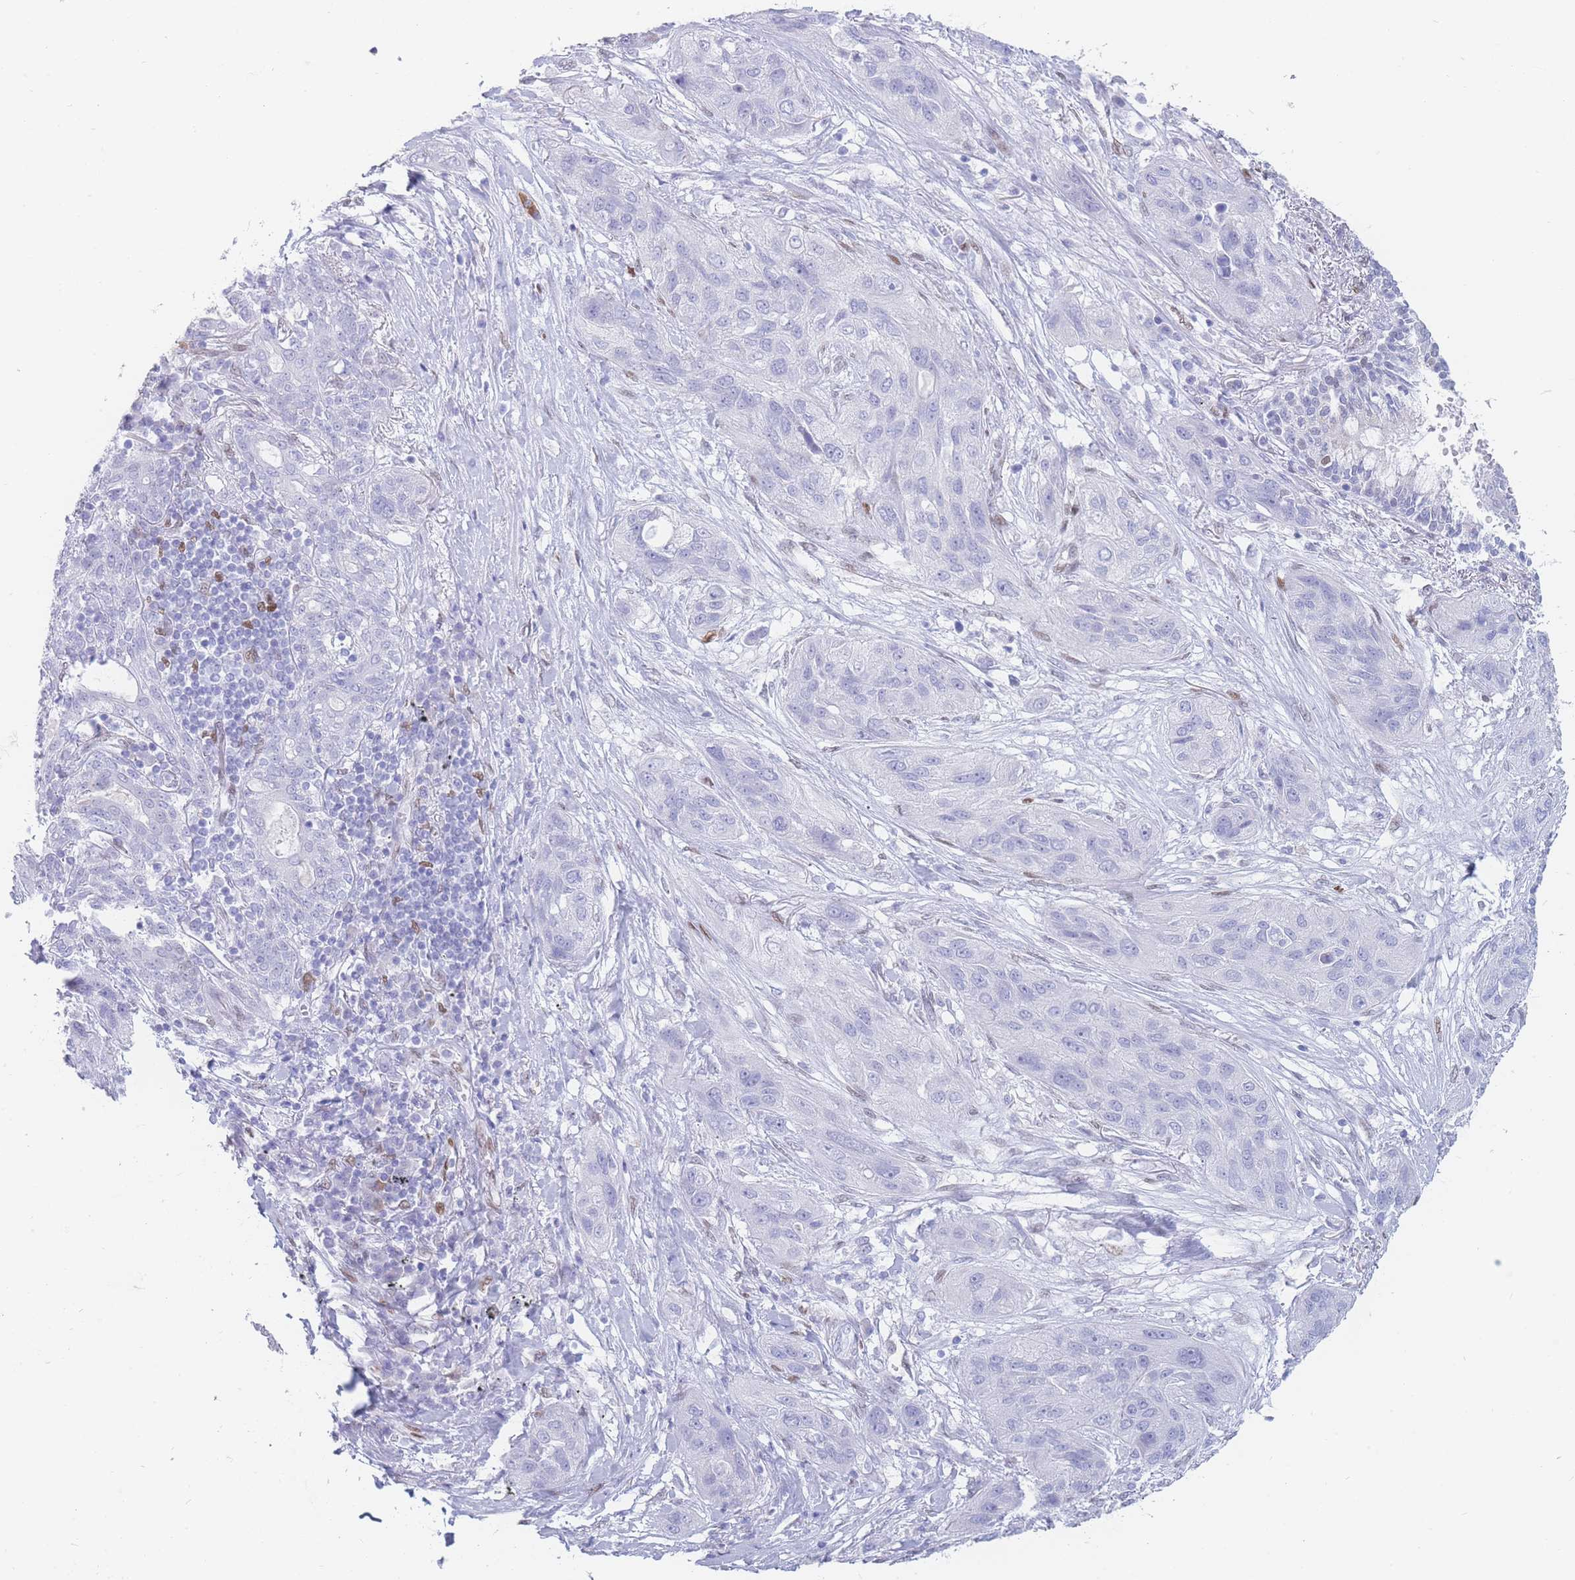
{"staining": {"intensity": "negative", "quantity": "none", "location": "none"}, "tissue": "lung cancer", "cell_type": "Tumor cells", "image_type": "cancer", "snomed": [{"axis": "morphology", "description": "Squamous cell carcinoma, NOS"}, {"axis": "topography", "description": "Lung"}], "caption": "An image of human squamous cell carcinoma (lung) is negative for staining in tumor cells.", "gene": "PSMB5", "patient": {"sex": "female", "age": 70}}